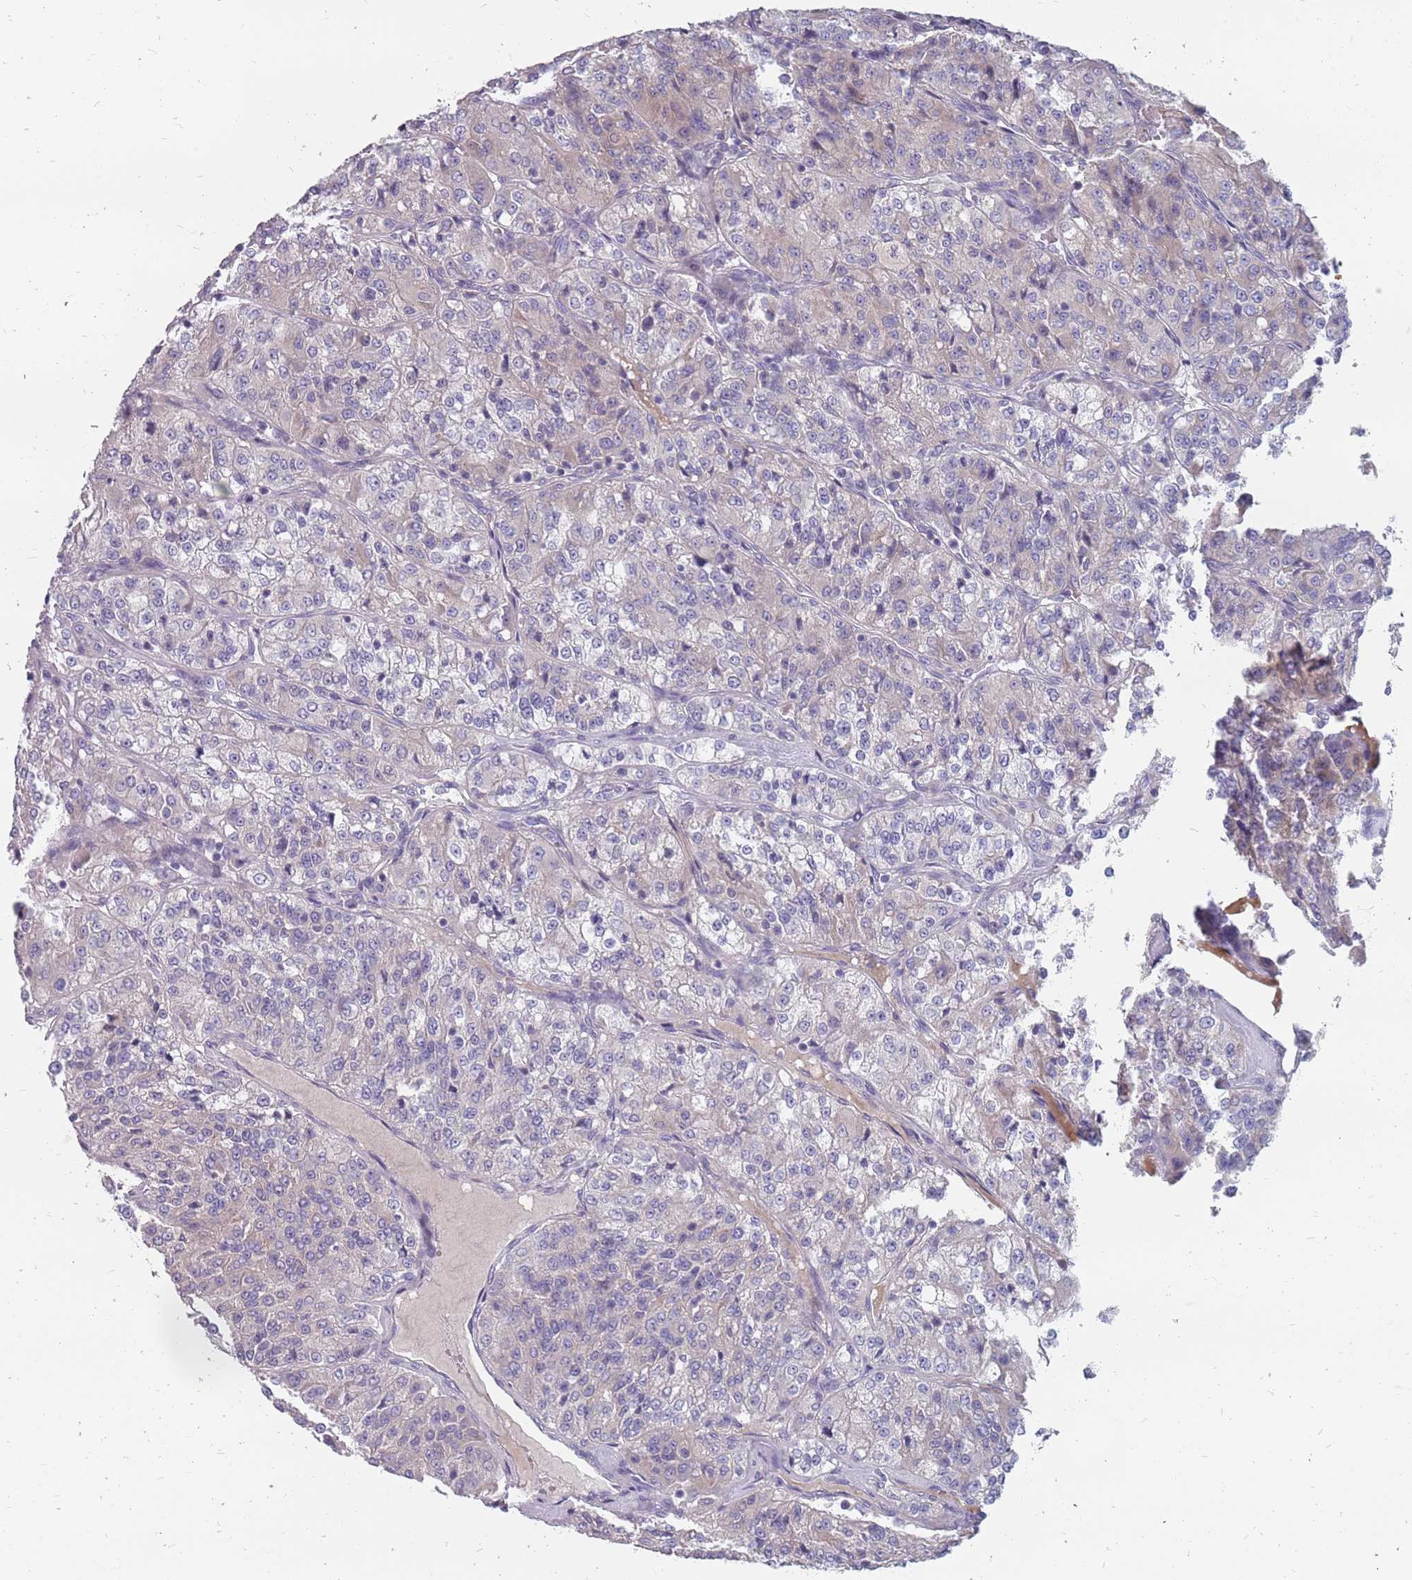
{"staining": {"intensity": "negative", "quantity": "none", "location": "none"}, "tissue": "renal cancer", "cell_type": "Tumor cells", "image_type": "cancer", "snomed": [{"axis": "morphology", "description": "Adenocarcinoma, NOS"}, {"axis": "topography", "description": "Kidney"}], "caption": "A histopathology image of human renal adenocarcinoma is negative for staining in tumor cells.", "gene": "CMTR2", "patient": {"sex": "female", "age": 63}}